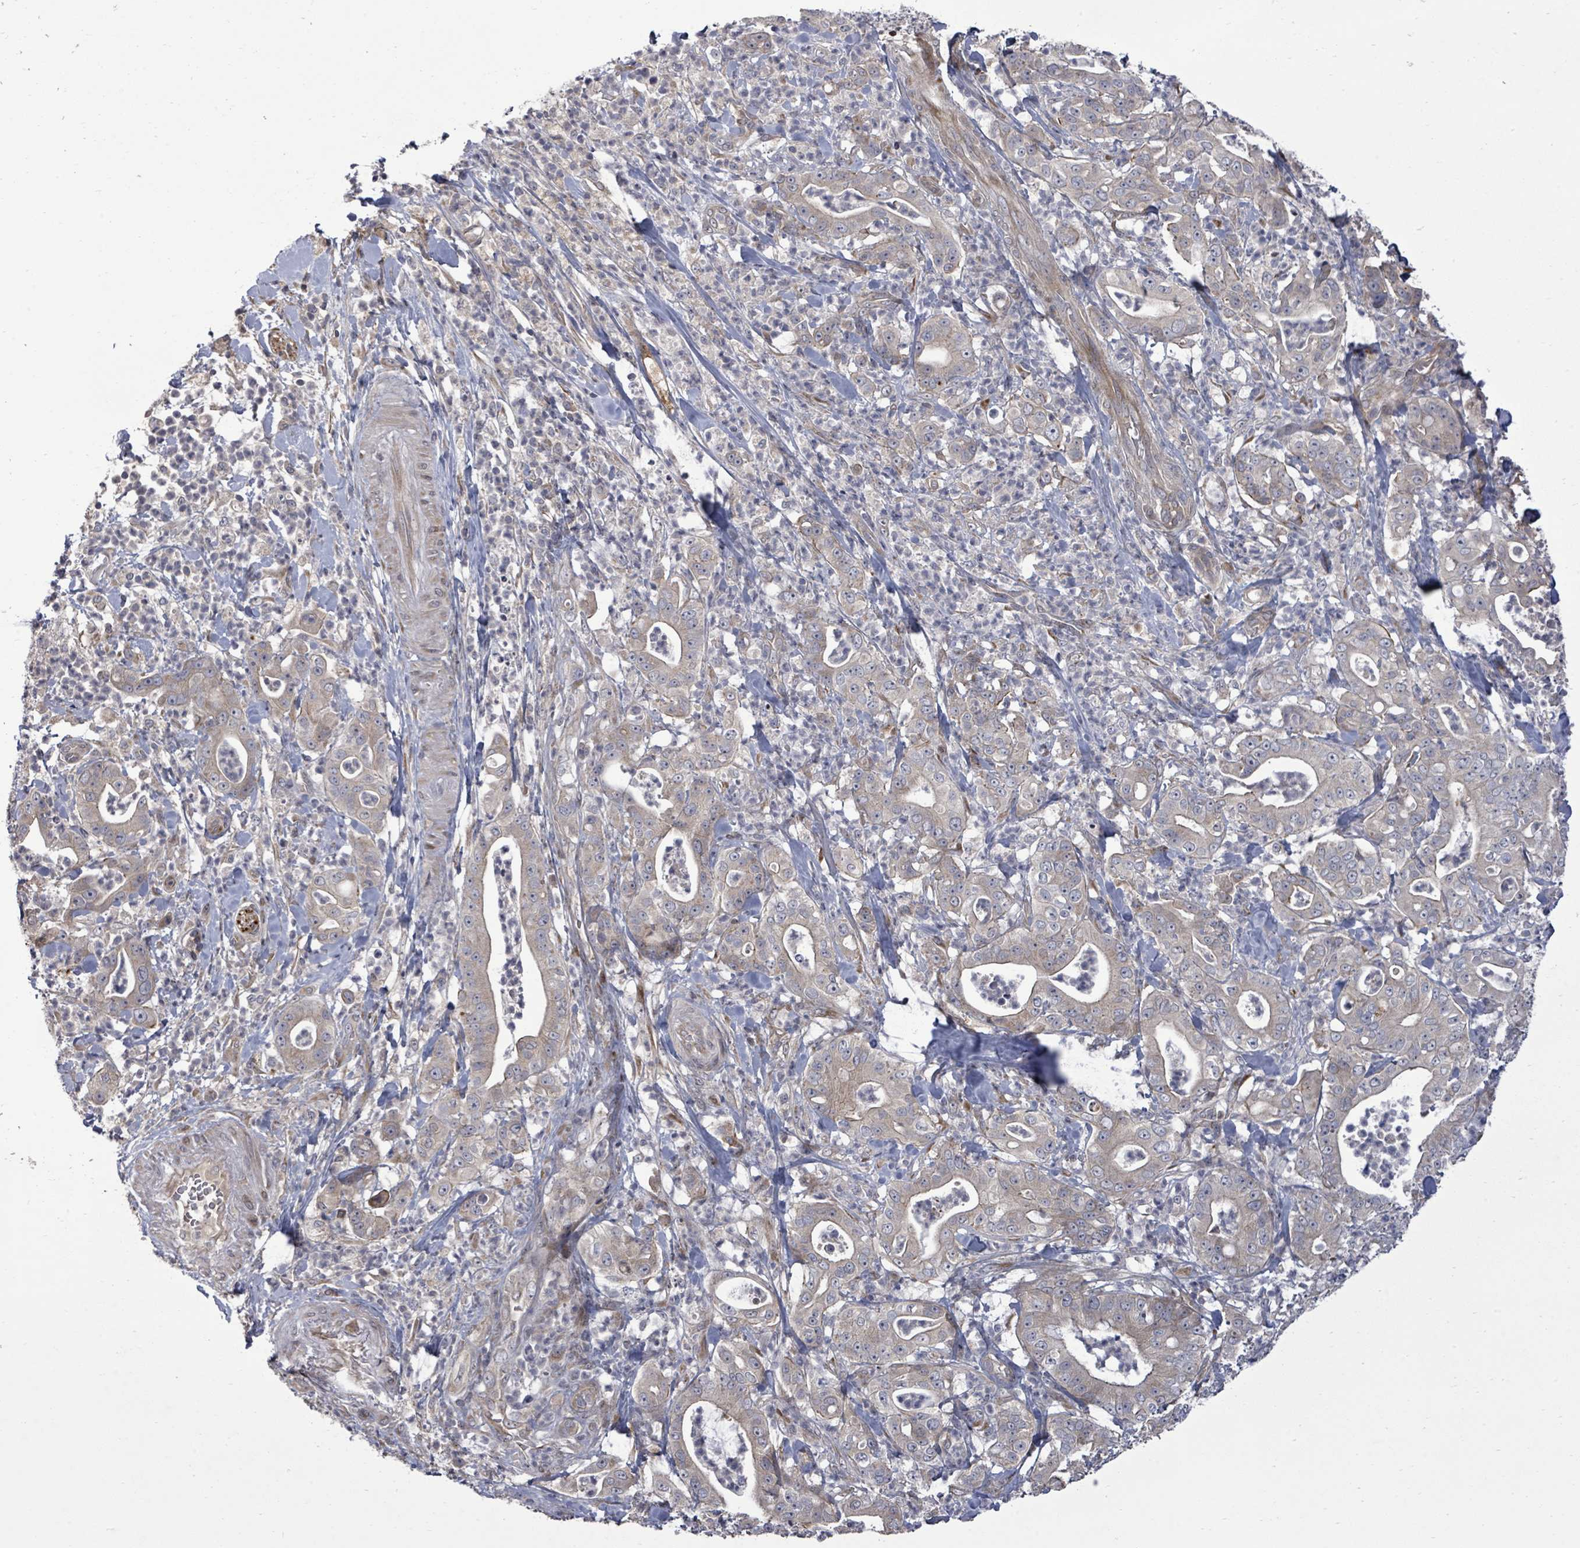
{"staining": {"intensity": "weak", "quantity": "<25%", "location": "cytoplasmic/membranous"}, "tissue": "pancreatic cancer", "cell_type": "Tumor cells", "image_type": "cancer", "snomed": [{"axis": "morphology", "description": "Adenocarcinoma, NOS"}, {"axis": "topography", "description": "Pancreas"}], "caption": "This is an immunohistochemistry image of human adenocarcinoma (pancreatic). There is no staining in tumor cells.", "gene": "KRTAP27-1", "patient": {"sex": "male", "age": 71}}